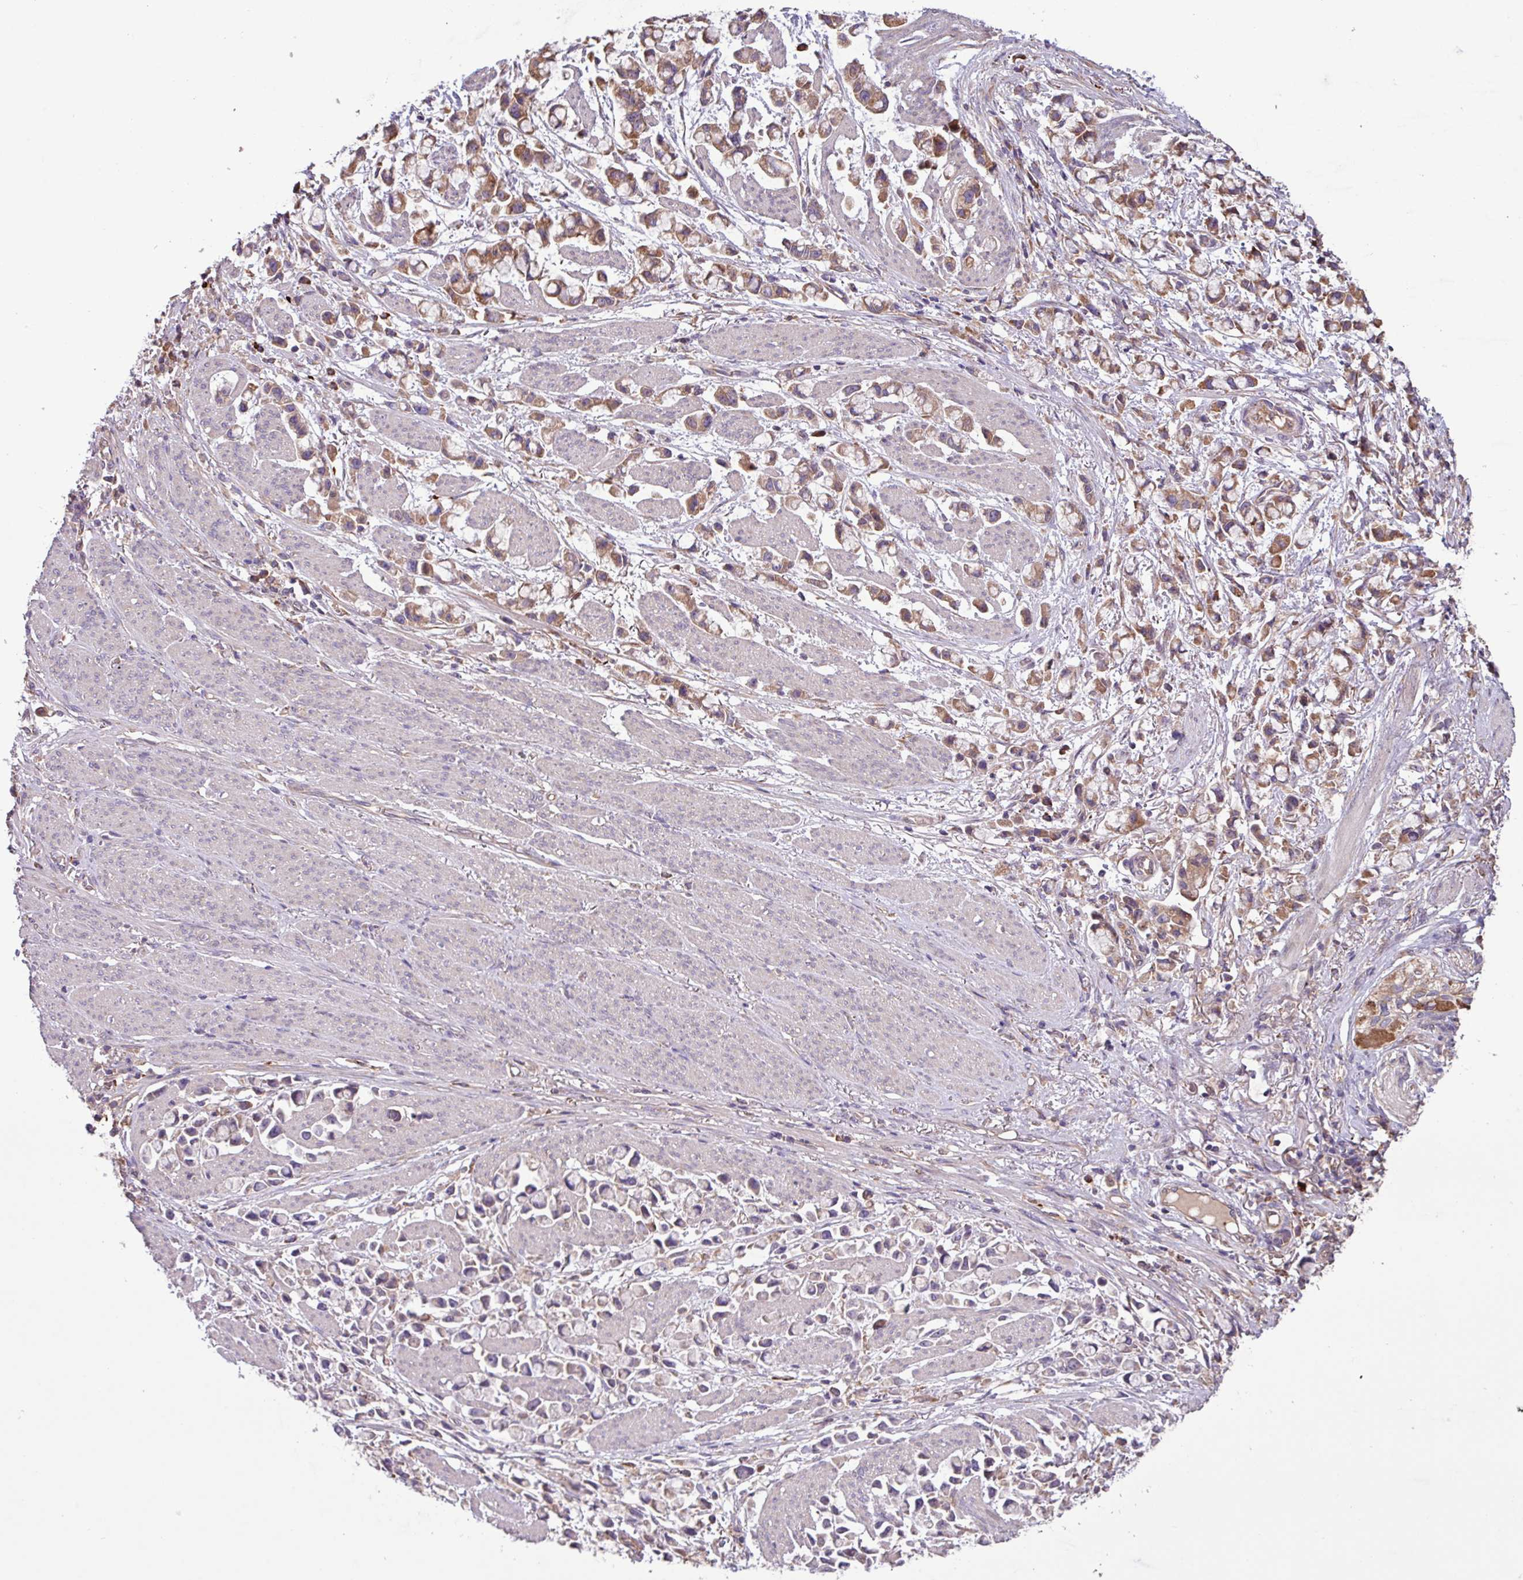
{"staining": {"intensity": "moderate", "quantity": ">75%", "location": "cytoplasmic/membranous"}, "tissue": "stomach cancer", "cell_type": "Tumor cells", "image_type": "cancer", "snomed": [{"axis": "morphology", "description": "Adenocarcinoma, NOS"}, {"axis": "topography", "description": "Stomach"}], "caption": "Brown immunohistochemical staining in human stomach cancer (adenocarcinoma) demonstrates moderate cytoplasmic/membranous expression in about >75% of tumor cells. (Brightfield microscopy of DAB IHC at high magnification).", "gene": "PTPRQ", "patient": {"sex": "female", "age": 81}}